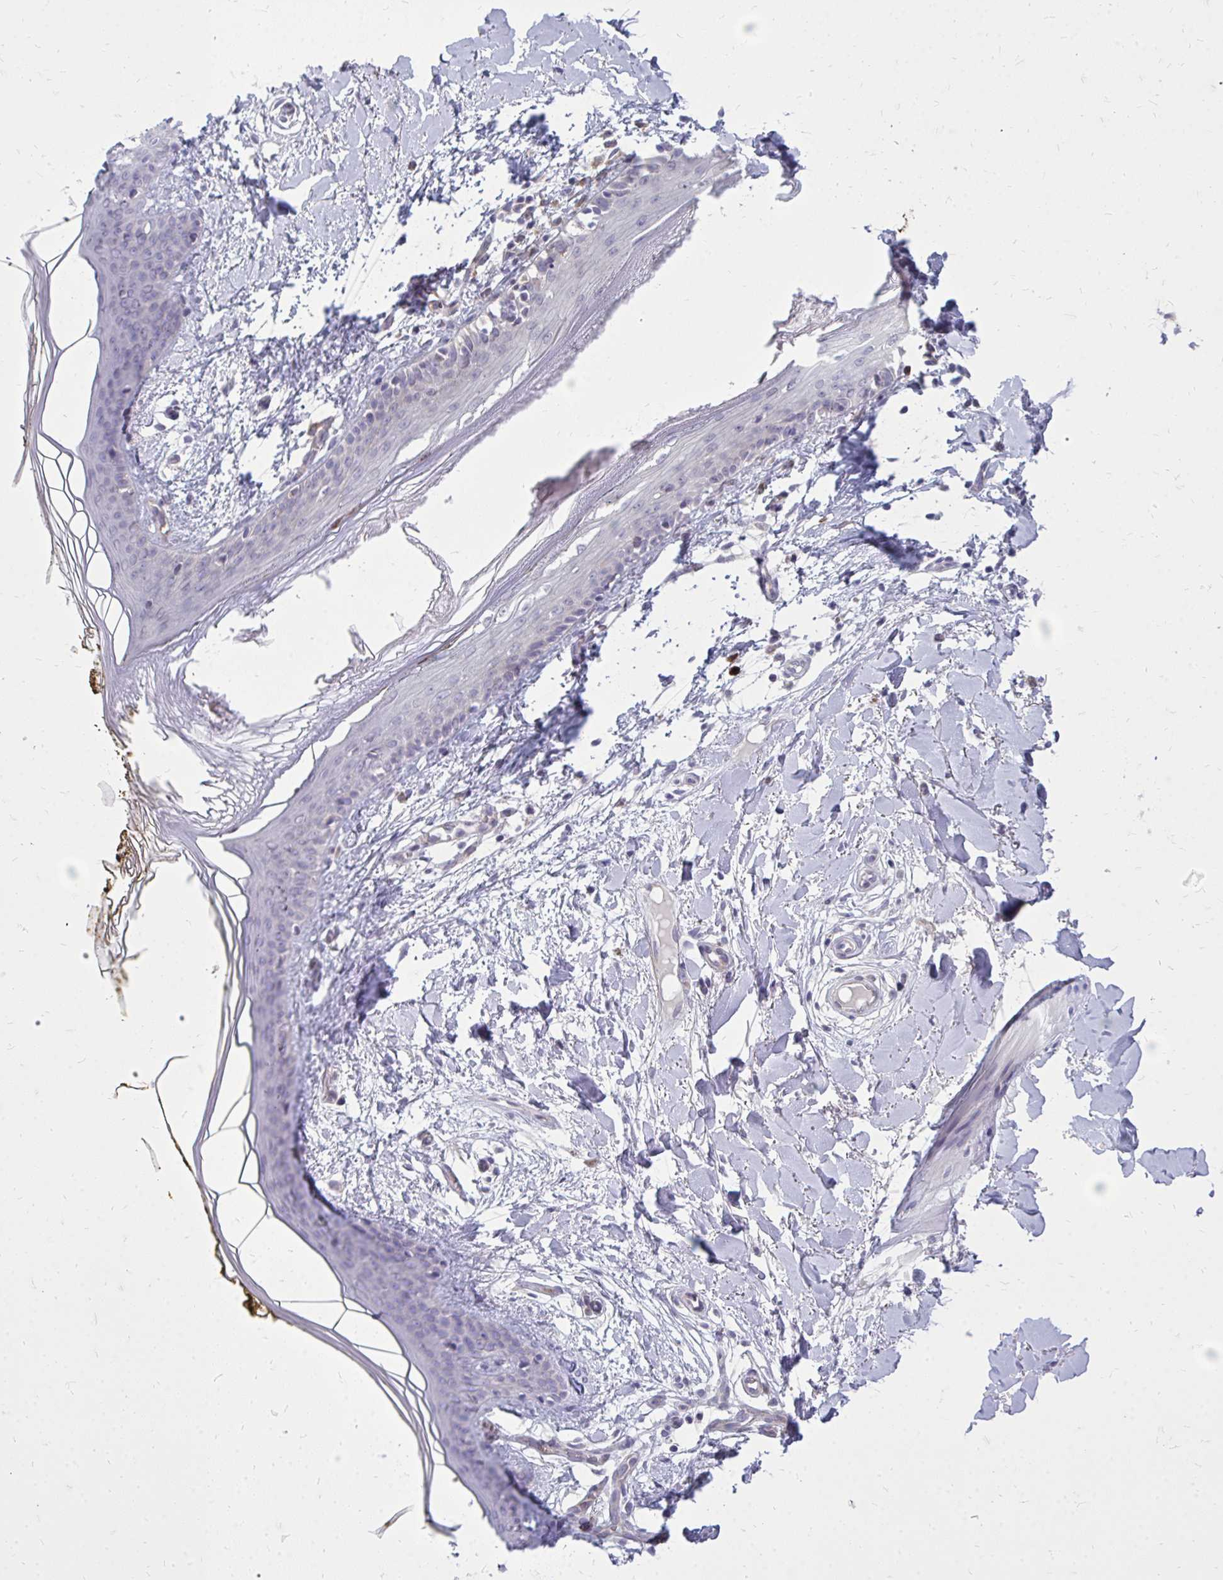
{"staining": {"intensity": "negative", "quantity": "none", "location": "none"}, "tissue": "skin", "cell_type": "Fibroblasts", "image_type": "normal", "snomed": [{"axis": "morphology", "description": "Normal tissue, NOS"}, {"axis": "topography", "description": "Skin"}], "caption": "High power microscopy photomicrograph of an immunohistochemistry micrograph of benign skin, revealing no significant staining in fibroblasts. The staining is performed using DAB brown chromogen with nuclei counter-stained in using hematoxylin.", "gene": "ACSL5", "patient": {"sex": "female", "age": 34}}